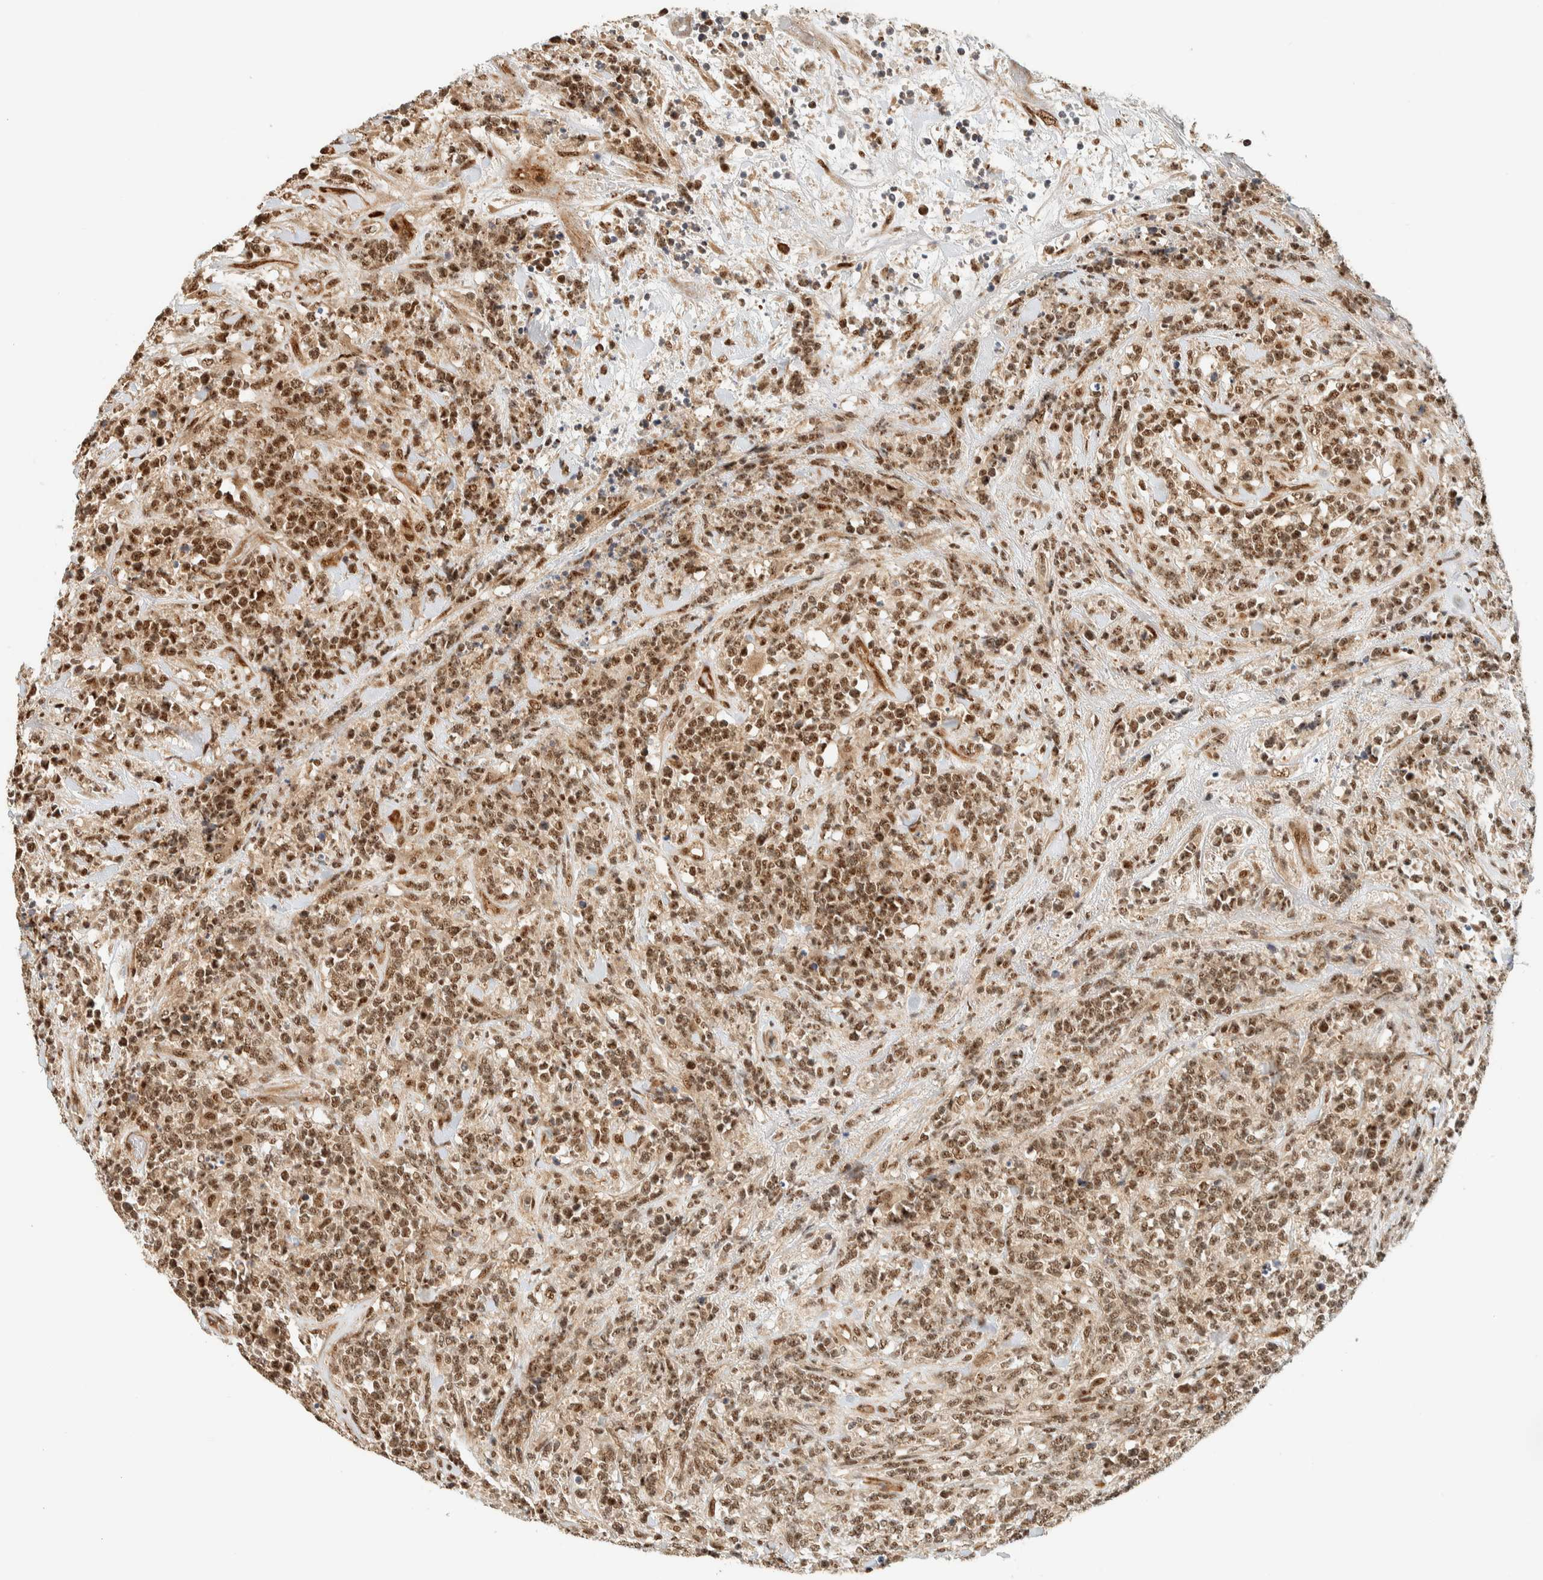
{"staining": {"intensity": "moderate", "quantity": ">75%", "location": "nuclear"}, "tissue": "lymphoma", "cell_type": "Tumor cells", "image_type": "cancer", "snomed": [{"axis": "morphology", "description": "Malignant lymphoma, non-Hodgkin's type, High grade"}, {"axis": "topography", "description": "Soft tissue"}], "caption": "Tumor cells show medium levels of moderate nuclear expression in approximately >75% of cells in human malignant lymphoma, non-Hodgkin's type (high-grade).", "gene": "SIK1", "patient": {"sex": "male", "age": 18}}